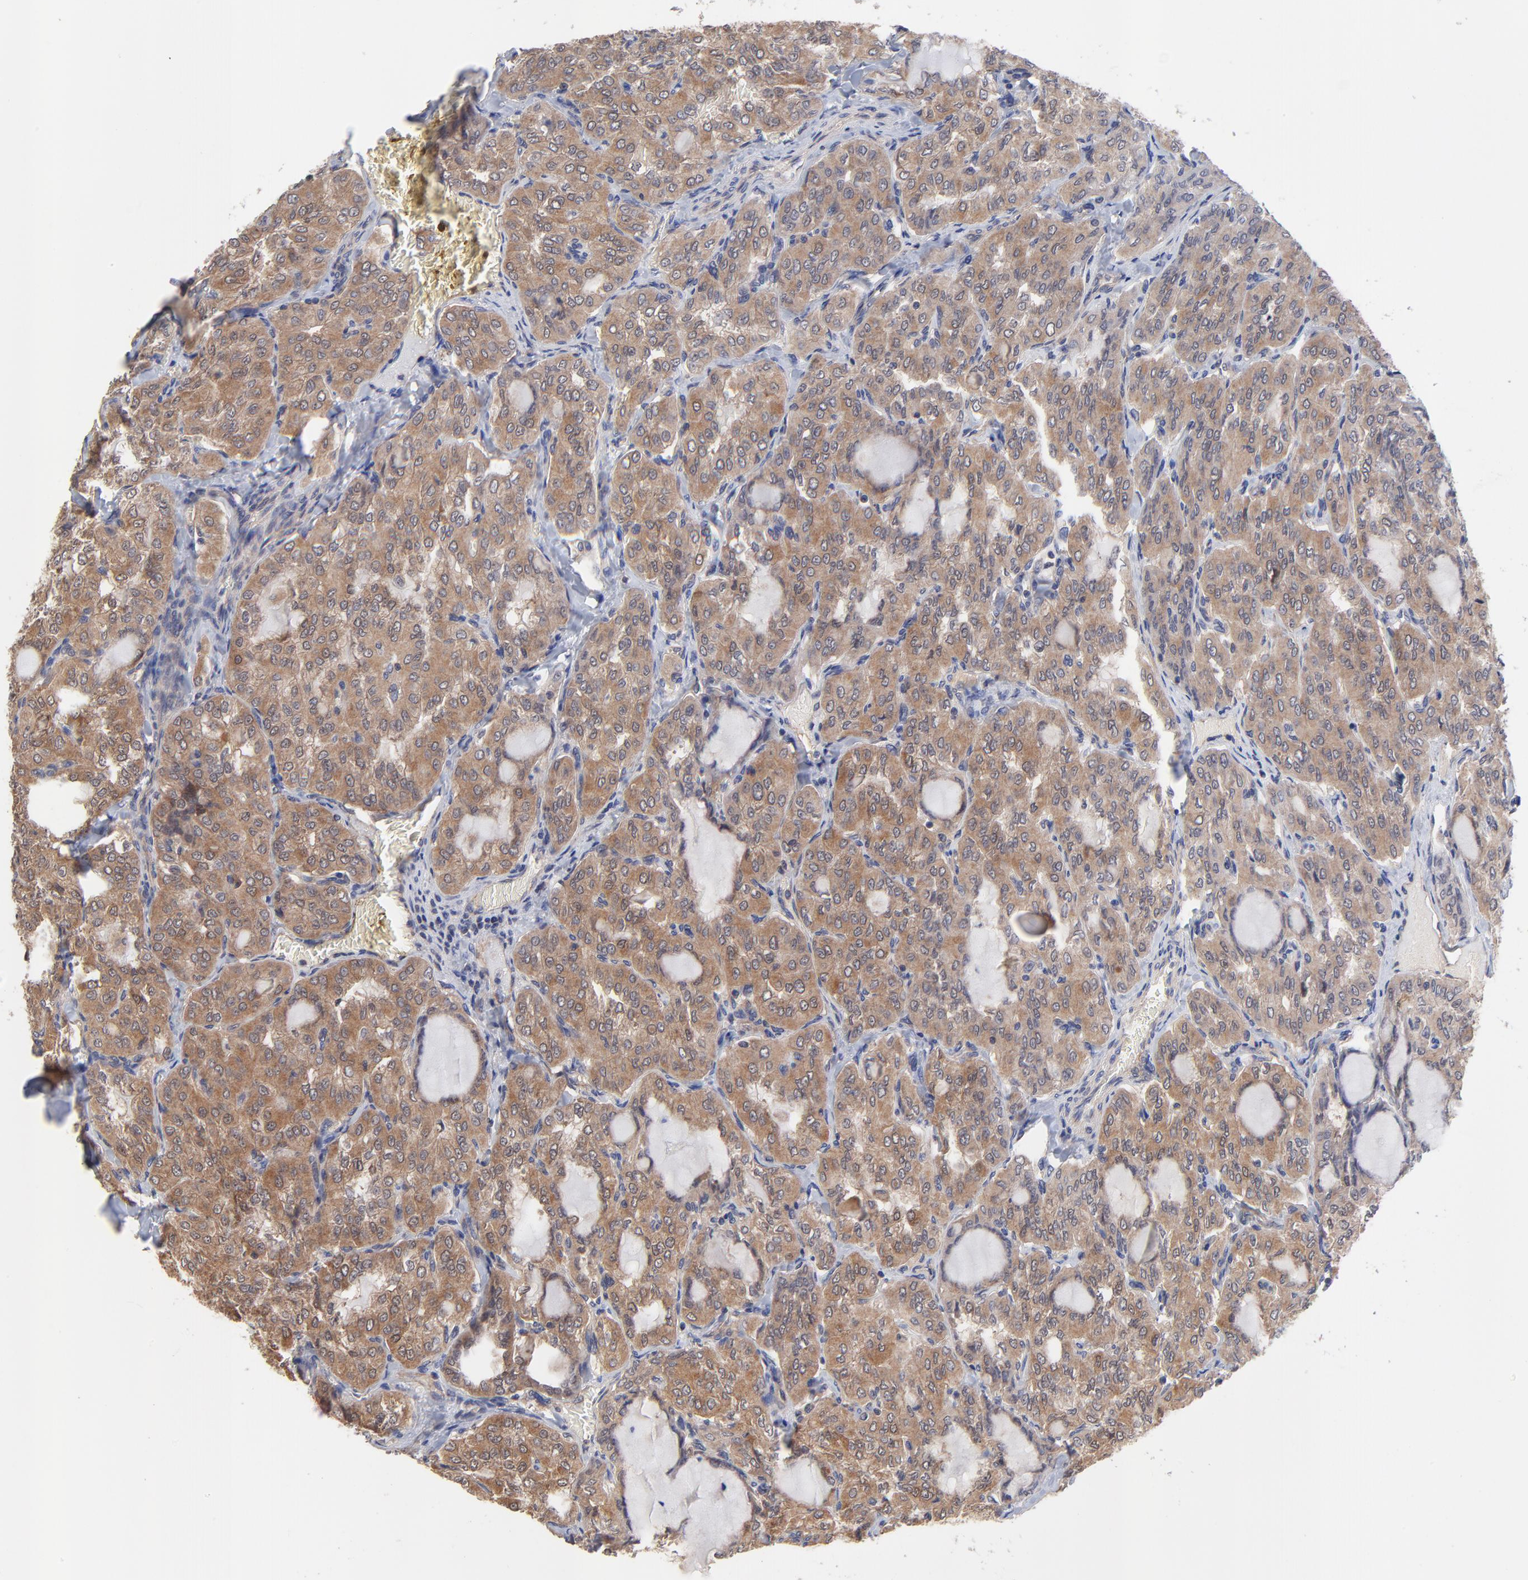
{"staining": {"intensity": "moderate", "quantity": ">75%", "location": "cytoplasmic/membranous"}, "tissue": "thyroid cancer", "cell_type": "Tumor cells", "image_type": "cancer", "snomed": [{"axis": "morphology", "description": "Papillary adenocarcinoma, NOS"}, {"axis": "topography", "description": "Thyroid gland"}], "caption": "Thyroid papillary adenocarcinoma was stained to show a protein in brown. There is medium levels of moderate cytoplasmic/membranous positivity in approximately >75% of tumor cells. The staining was performed using DAB (3,3'-diaminobenzidine) to visualize the protein expression in brown, while the nuclei were stained in blue with hematoxylin (Magnification: 20x).", "gene": "PCMT1", "patient": {"sex": "male", "age": 20}}